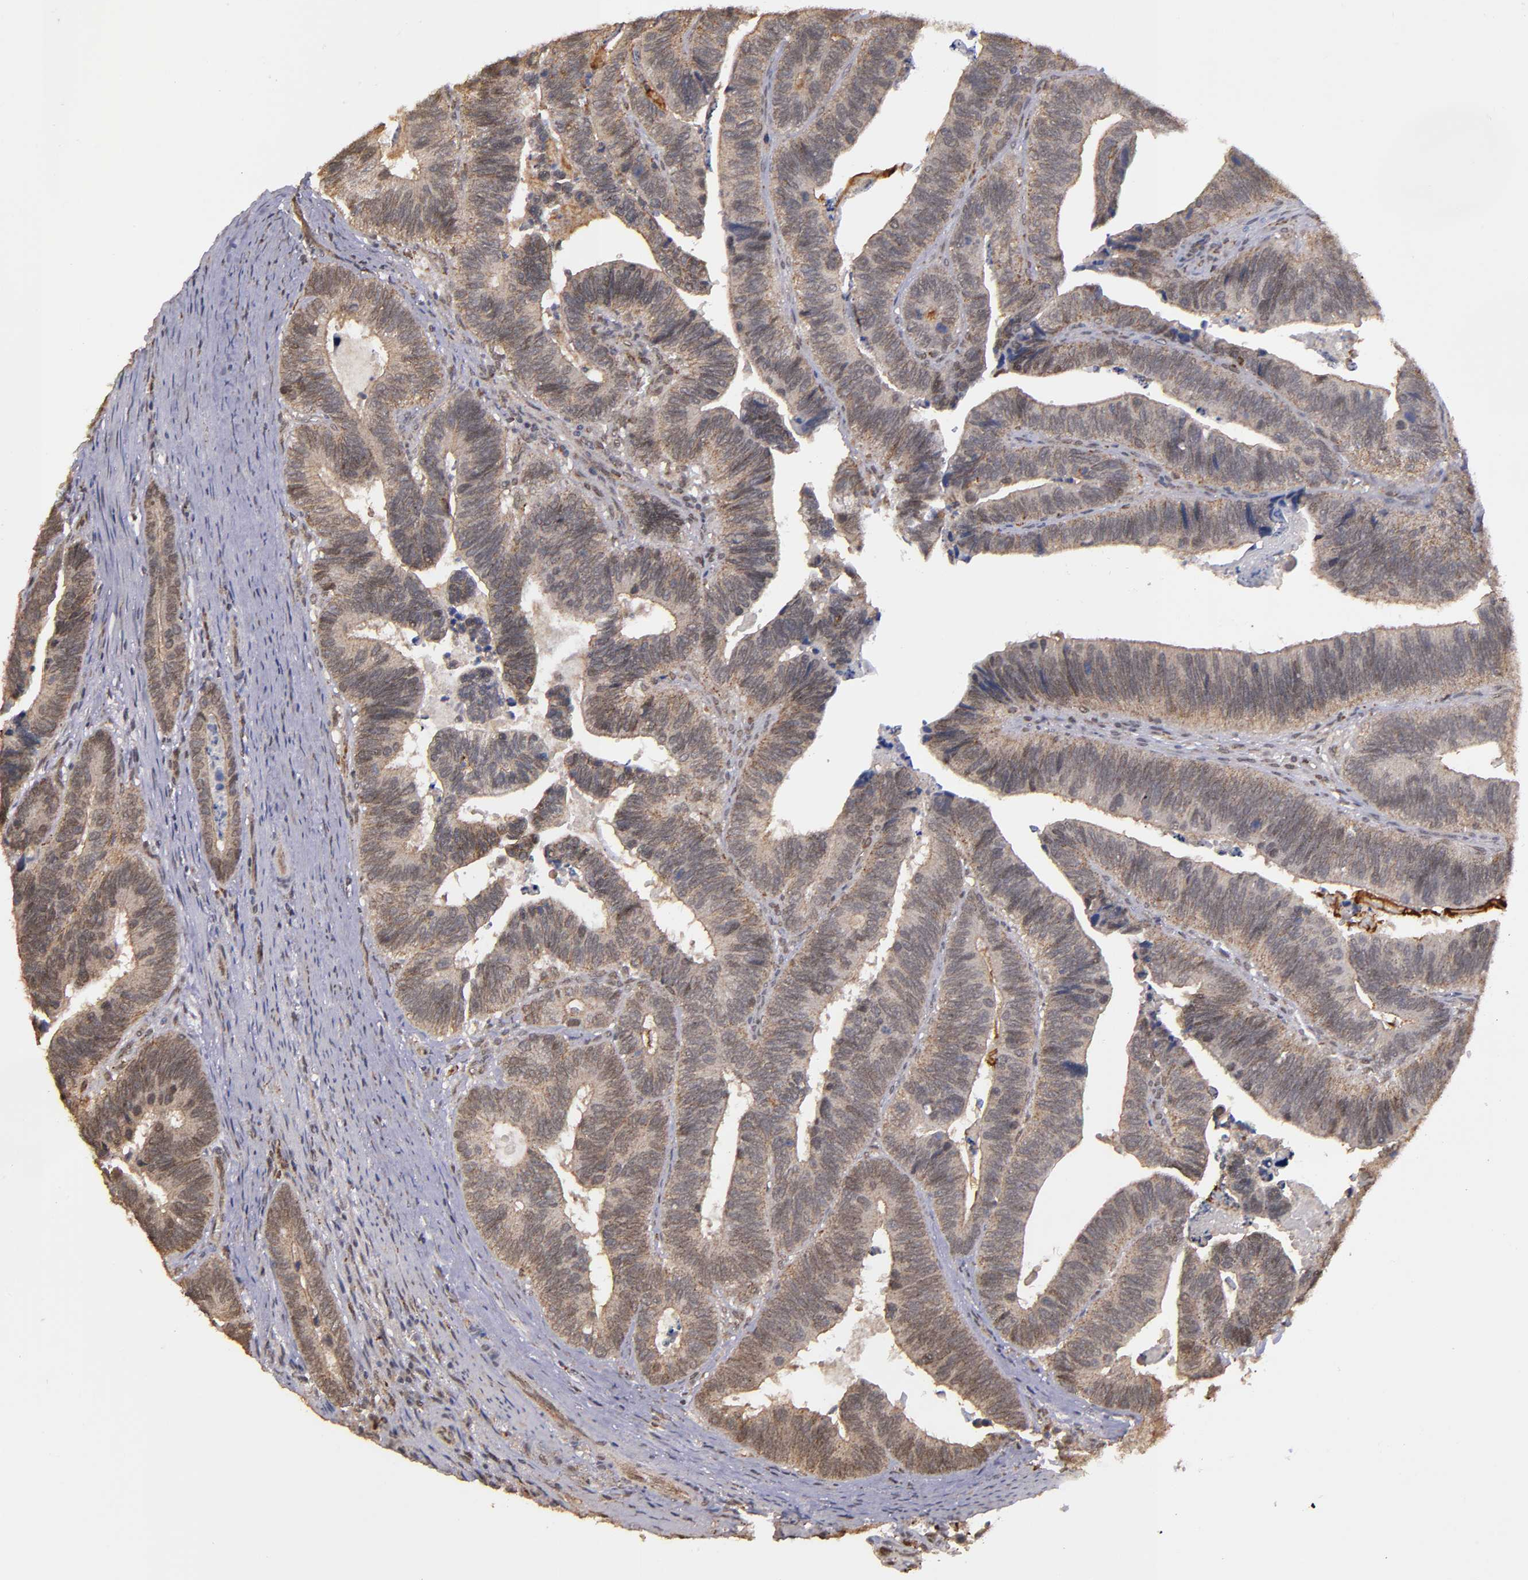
{"staining": {"intensity": "moderate", "quantity": ">75%", "location": "cytoplasmic/membranous"}, "tissue": "colorectal cancer", "cell_type": "Tumor cells", "image_type": "cancer", "snomed": [{"axis": "morphology", "description": "Adenocarcinoma, NOS"}, {"axis": "topography", "description": "Colon"}], "caption": "Immunohistochemistry (IHC) histopathology image of colorectal cancer stained for a protein (brown), which reveals medium levels of moderate cytoplasmic/membranous expression in approximately >75% of tumor cells.", "gene": "SIPA1L1", "patient": {"sex": "male", "age": 72}}